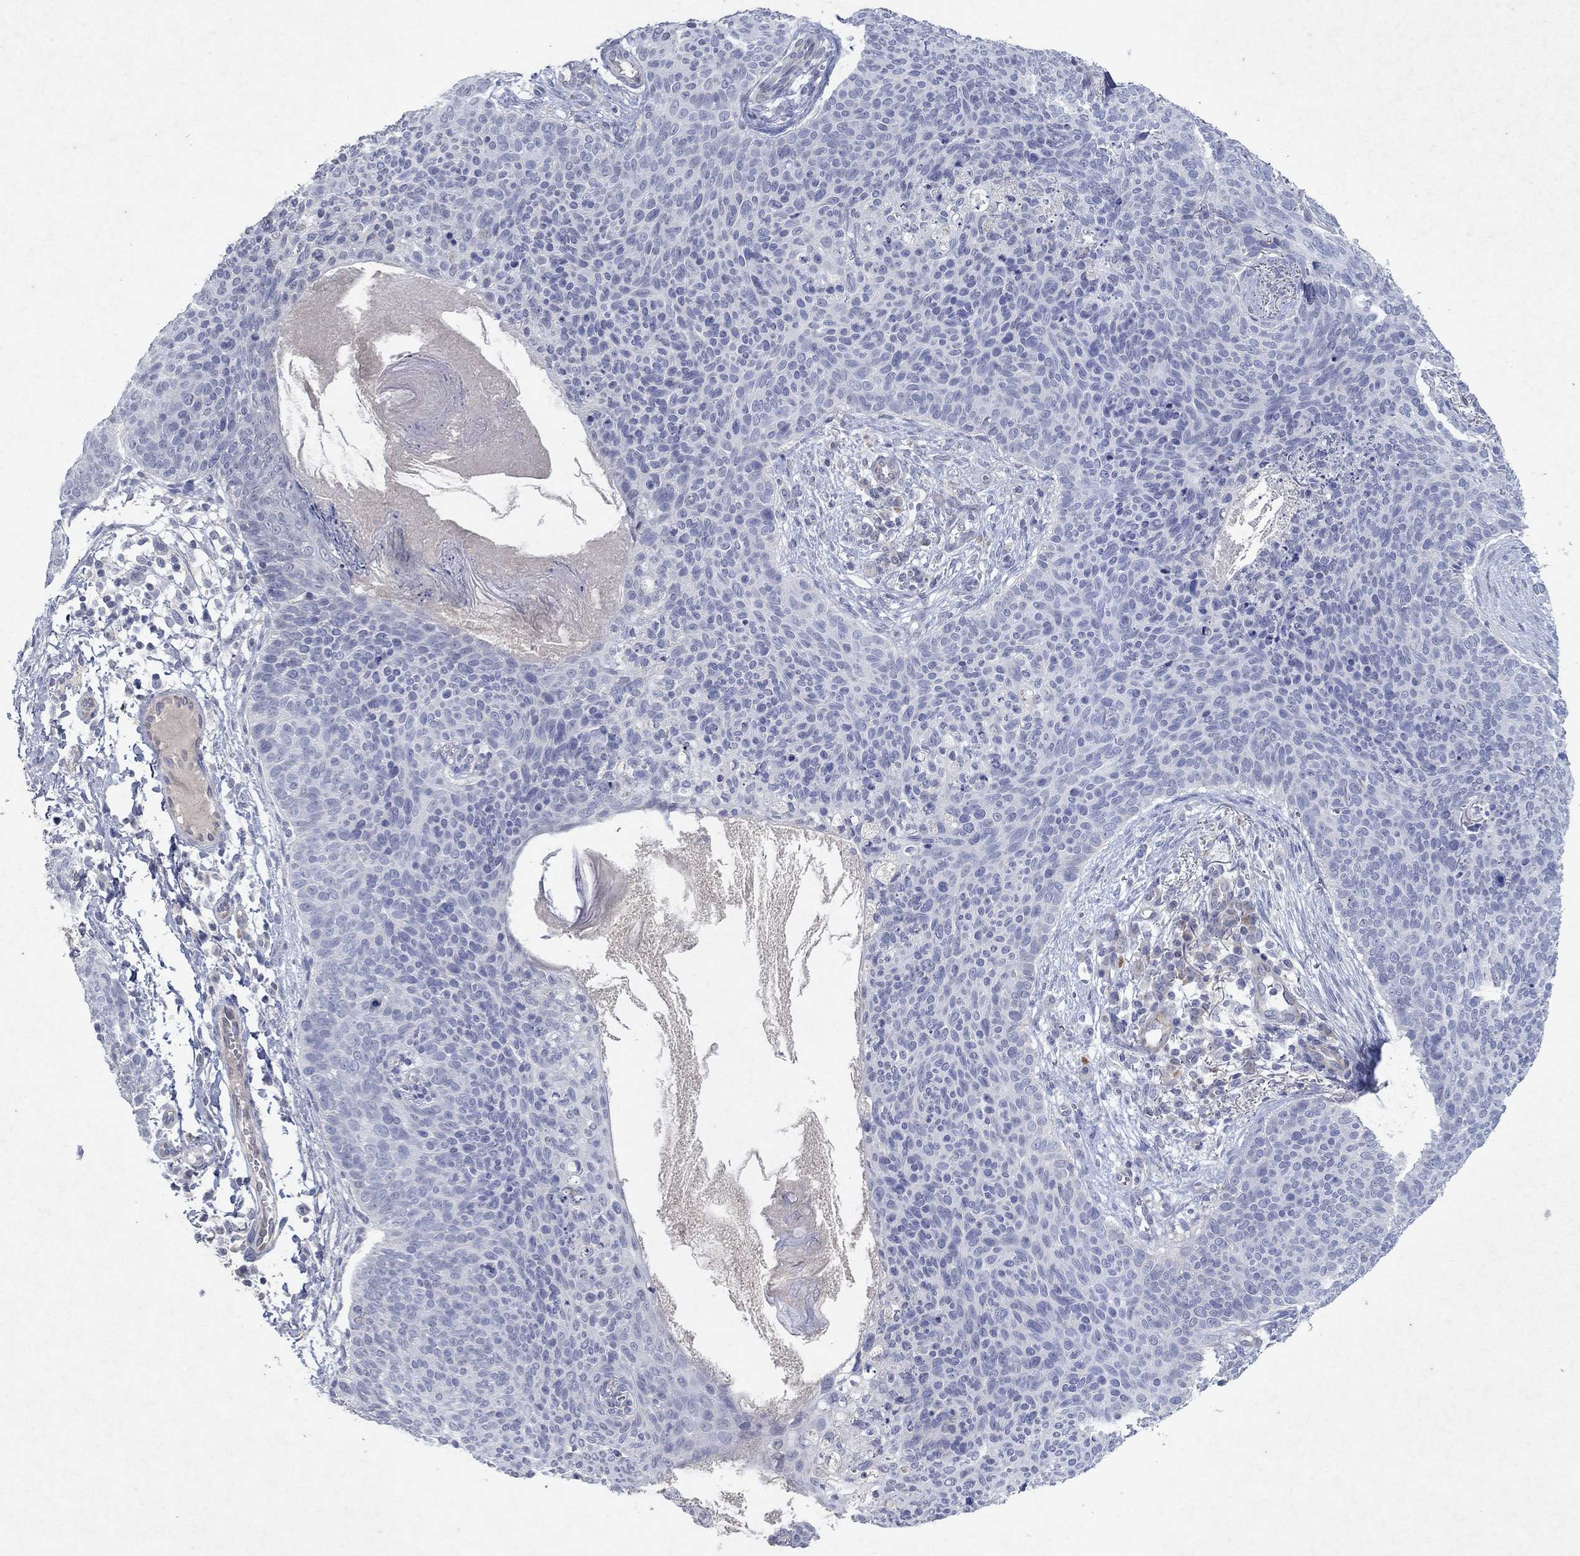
{"staining": {"intensity": "negative", "quantity": "none", "location": "none"}, "tissue": "skin cancer", "cell_type": "Tumor cells", "image_type": "cancer", "snomed": [{"axis": "morphology", "description": "Basal cell carcinoma"}, {"axis": "topography", "description": "Skin"}], "caption": "The histopathology image demonstrates no significant staining in tumor cells of skin cancer. (IHC, brightfield microscopy, high magnification).", "gene": "KRT40", "patient": {"sex": "male", "age": 64}}